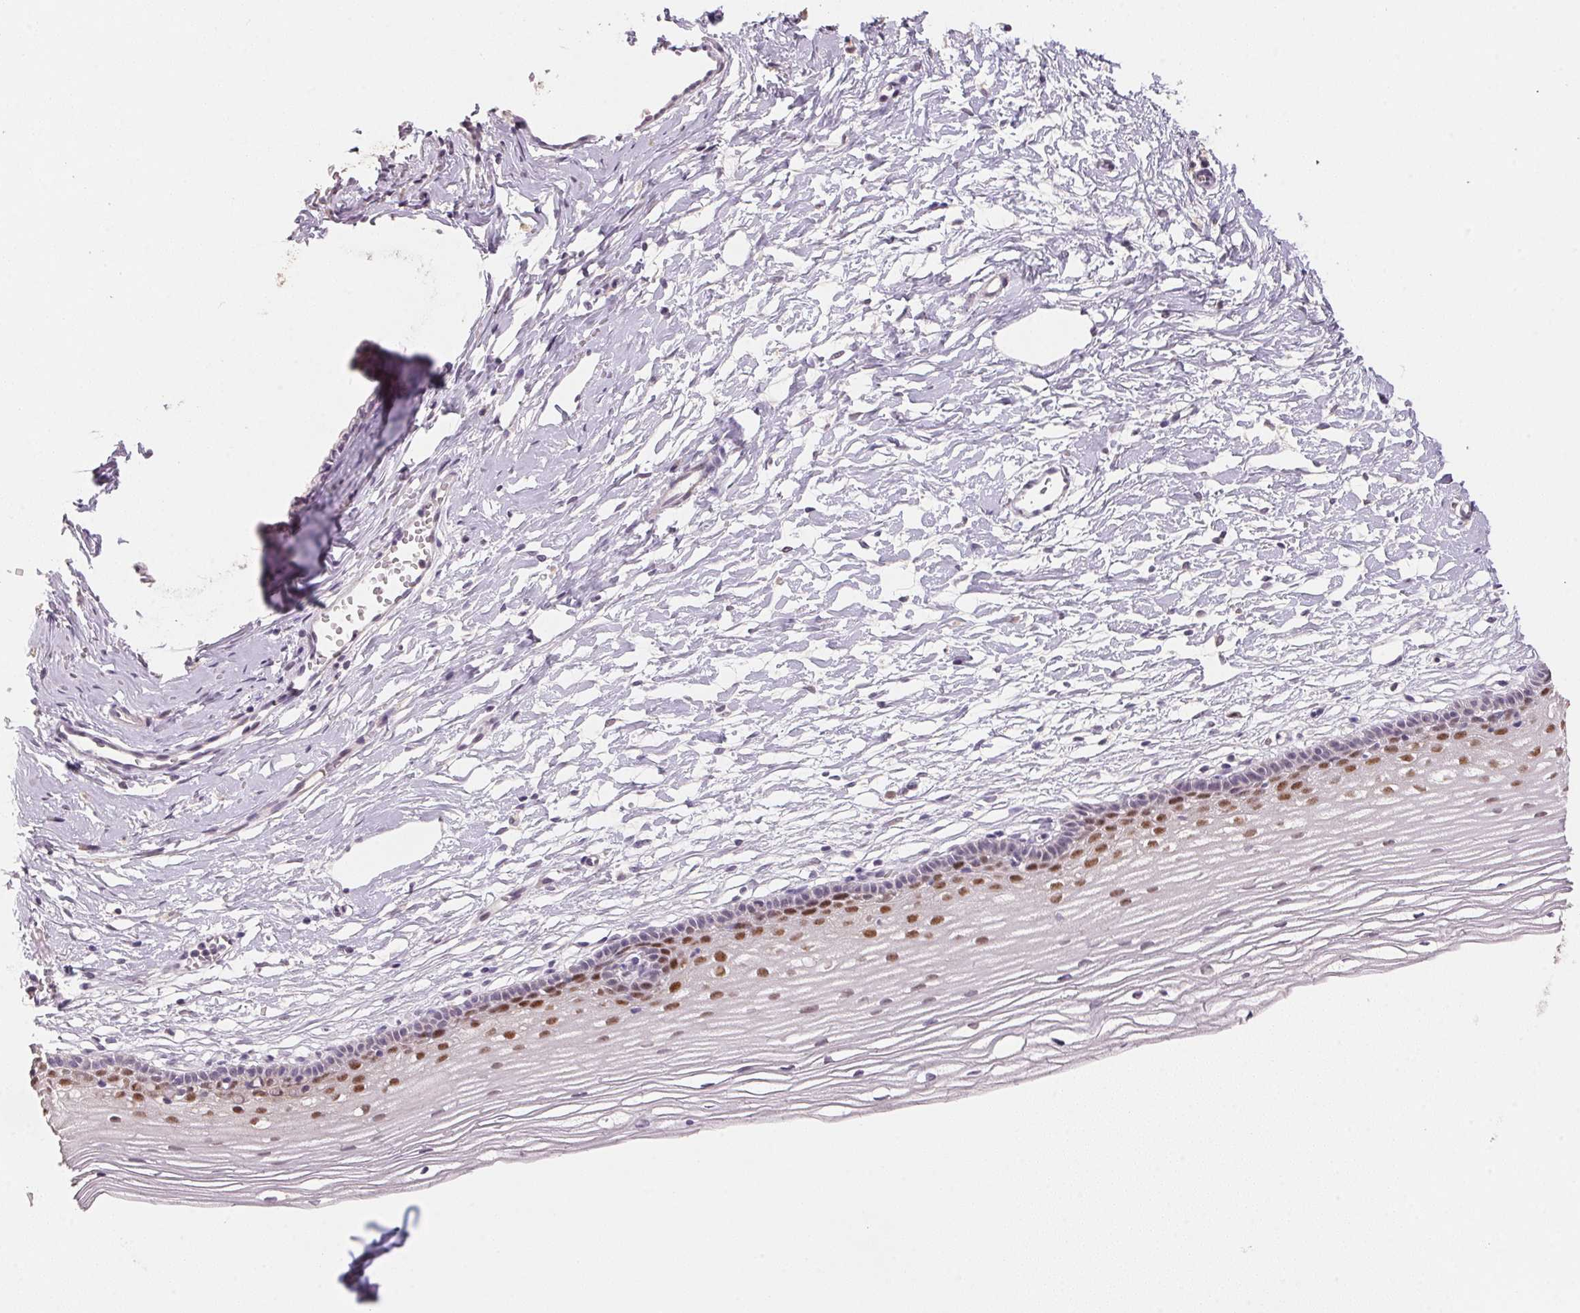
{"staining": {"intensity": "negative", "quantity": "none", "location": "none"}, "tissue": "cervix", "cell_type": "Glandular cells", "image_type": "normal", "snomed": [{"axis": "morphology", "description": "Normal tissue, NOS"}, {"axis": "topography", "description": "Cervix"}], "caption": "A high-resolution histopathology image shows IHC staining of unremarkable cervix, which displays no significant positivity in glandular cells.", "gene": "POLR3G", "patient": {"sex": "female", "age": 40}}